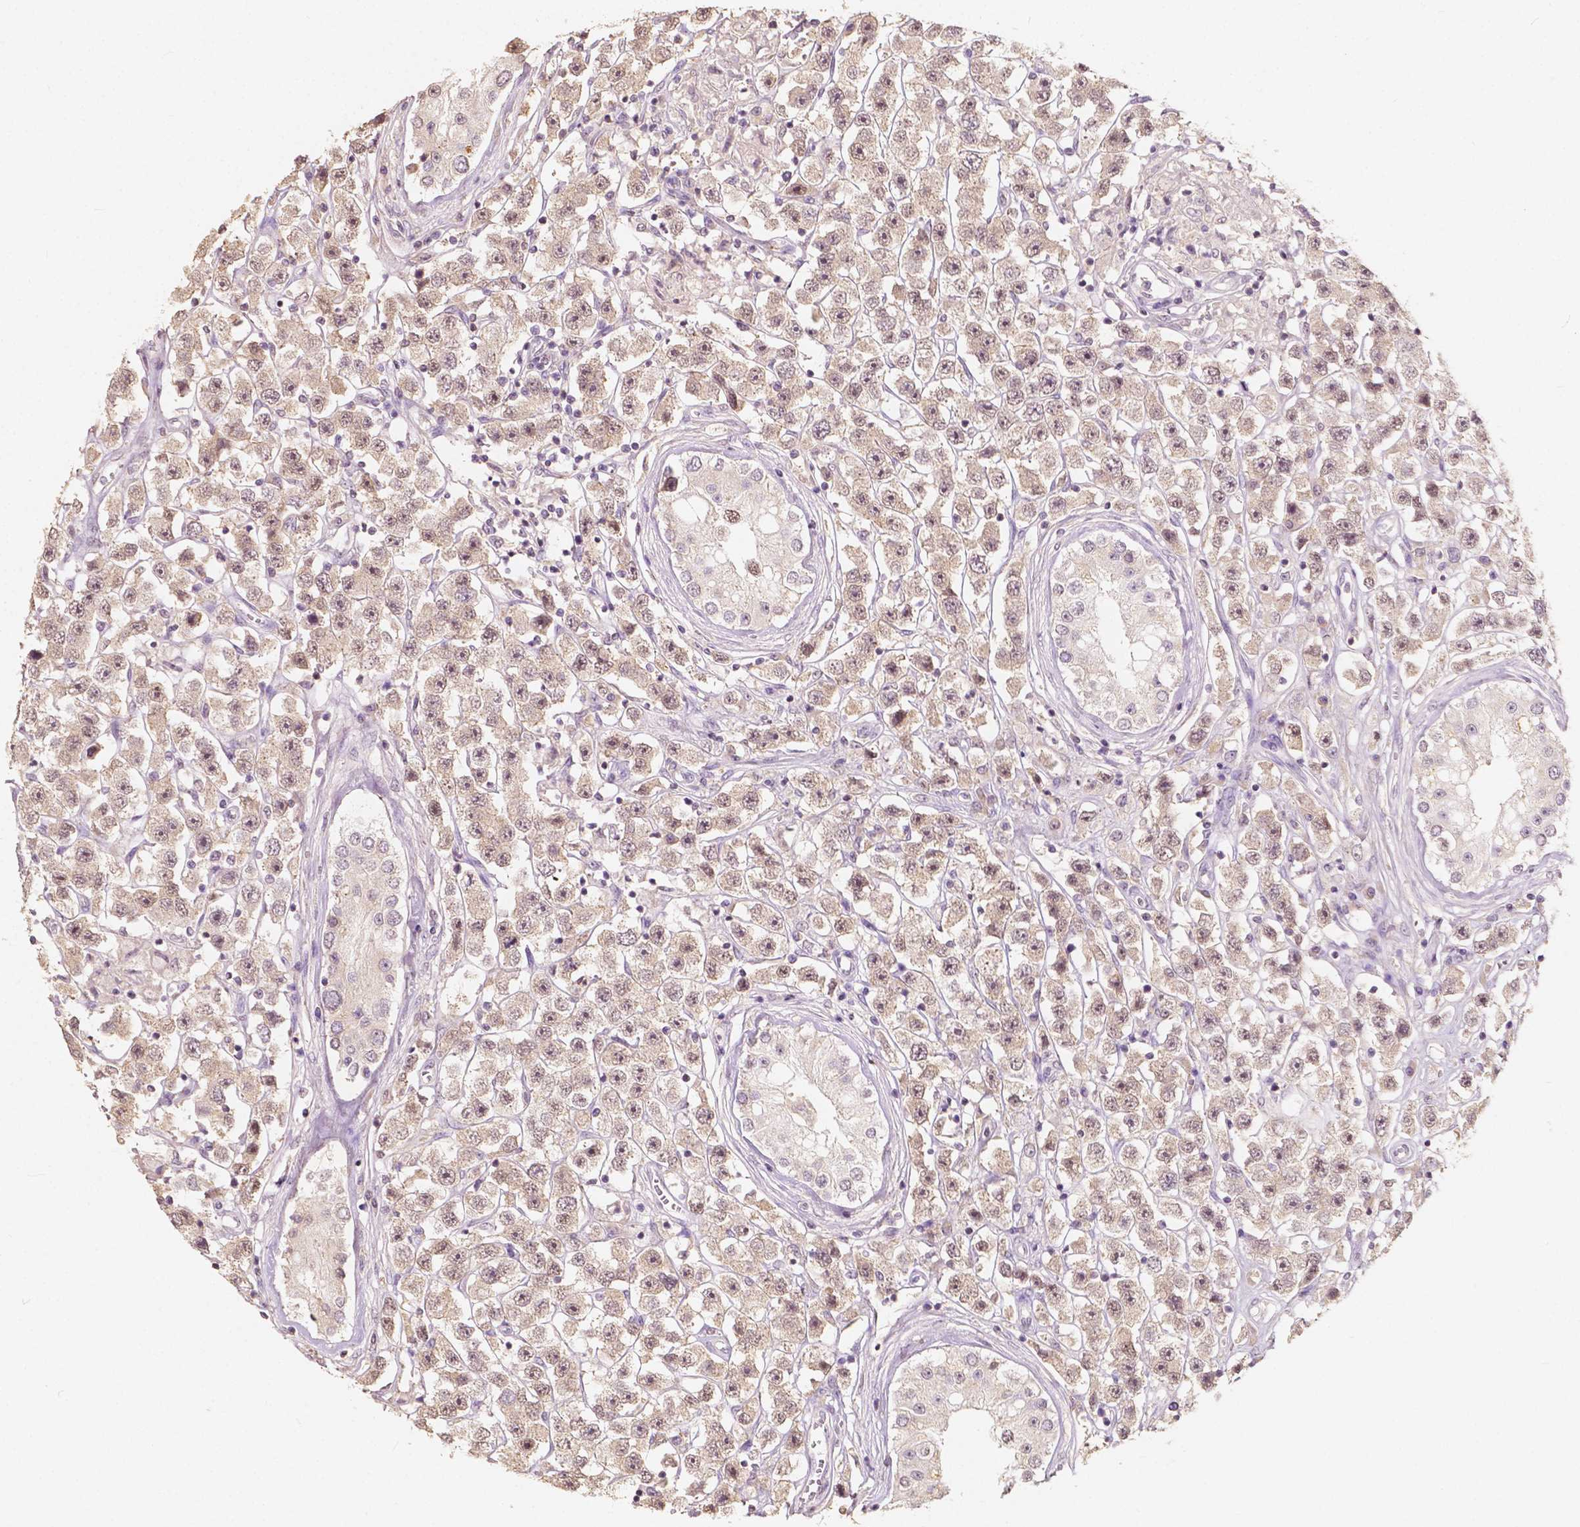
{"staining": {"intensity": "weak", "quantity": ">75%", "location": "cytoplasmic/membranous,nuclear"}, "tissue": "testis cancer", "cell_type": "Tumor cells", "image_type": "cancer", "snomed": [{"axis": "morphology", "description": "Seminoma, NOS"}, {"axis": "topography", "description": "Testis"}], "caption": "This micrograph shows immunohistochemistry staining of testis seminoma, with low weak cytoplasmic/membranous and nuclear expression in about >75% of tumor cells.", "gene": "SOX15", "patient": {"sex": "male", "age": 45}}